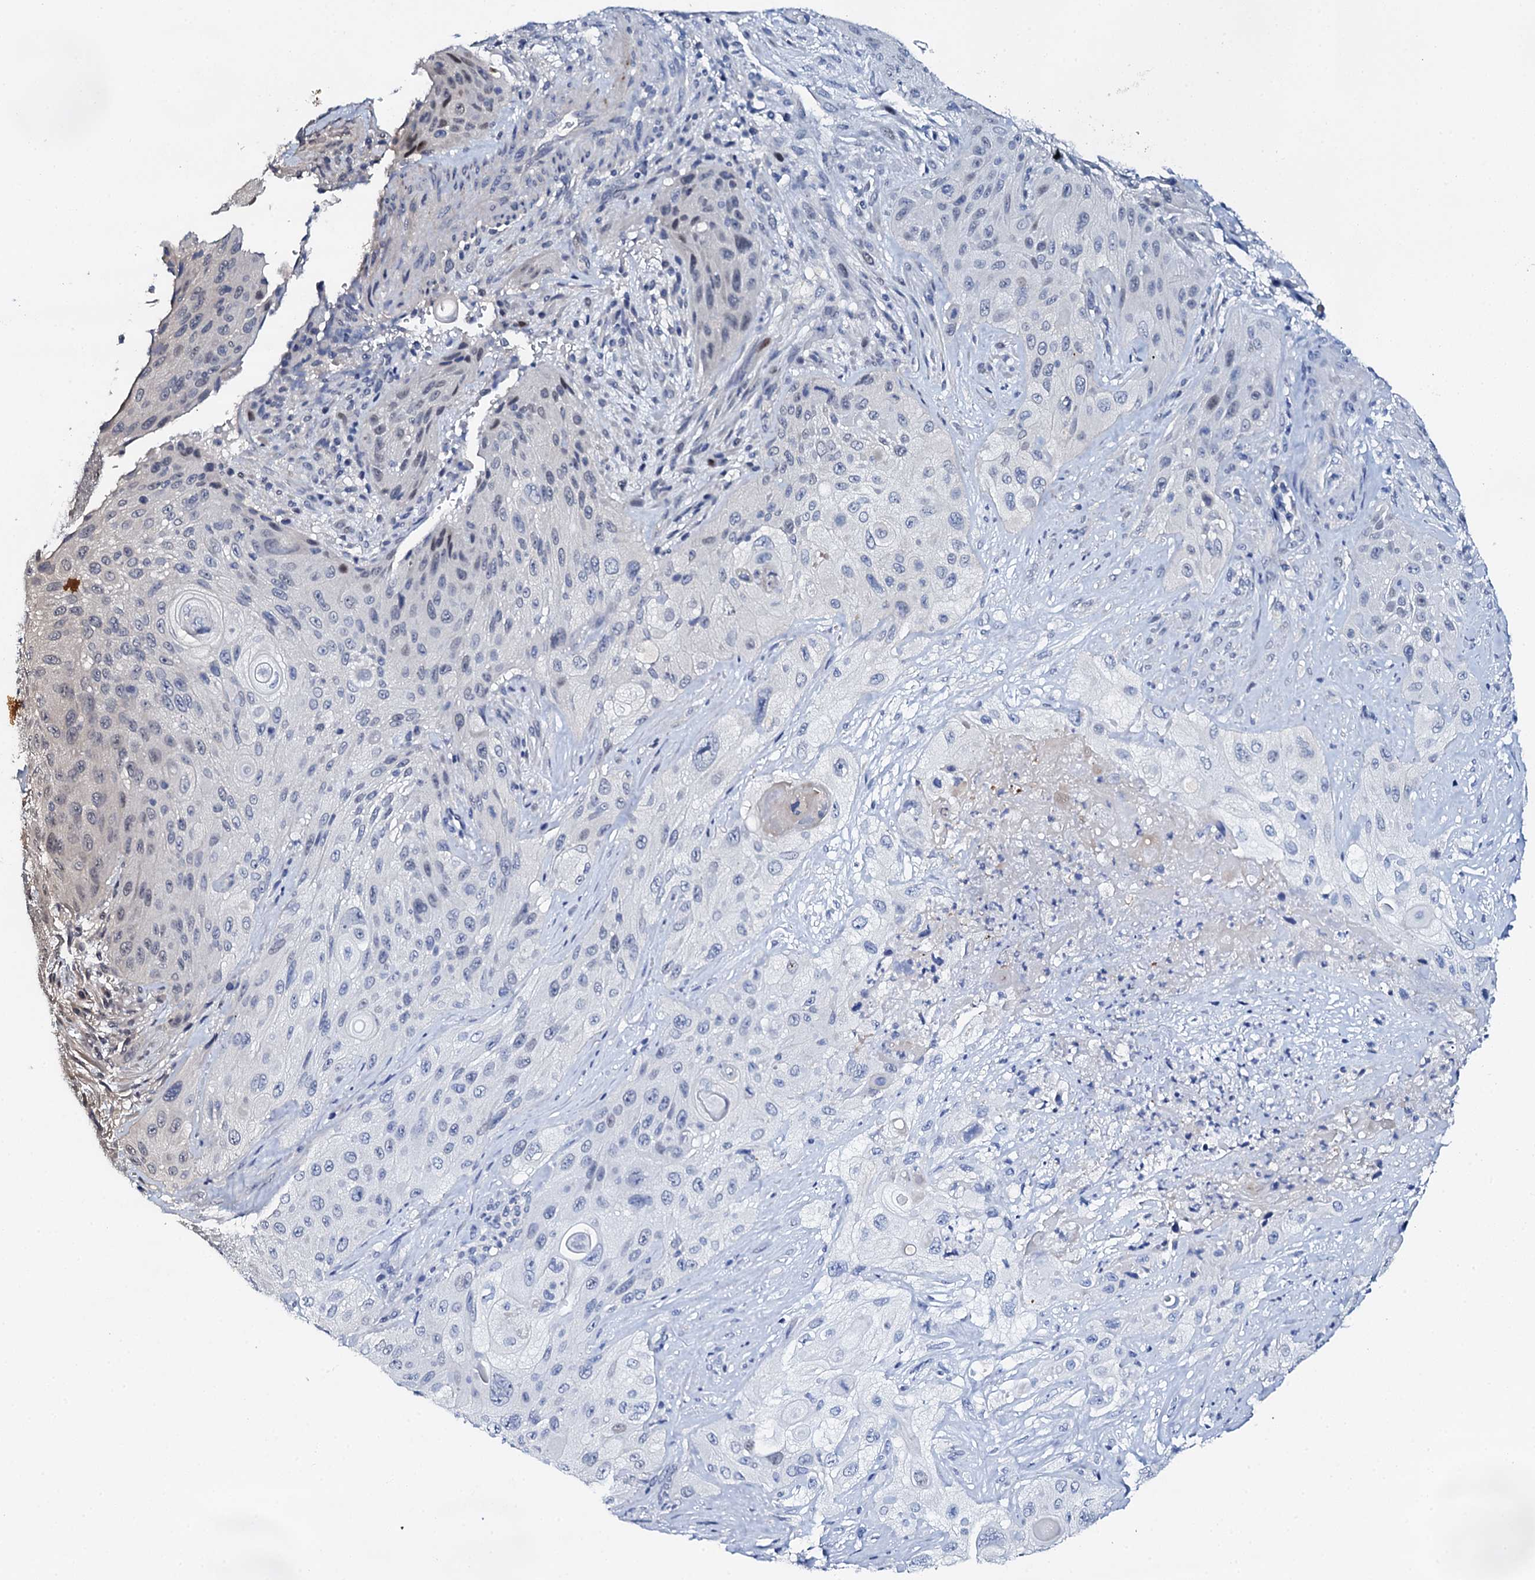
{"staining": {"intensity": "negative", "quantity": "none", "location": "none"}, "tissue": "cervical cancer", "cell_type": "Tumor cells", "image_type": "cancer", "snomed": [{"axis": "morphology", "description": "Squamous cell carcinoma, NOS"}, {"axis": "topography", "description": "Cervix"}], "caption": "Tumor cells show no significant expression in cervical squamous cell carcinoma. (Immunohistochemistry (ihc), brightfield microscopy, high magnification).", "gene": "NUDT13", "patient": {"sex": "female", "age": 42}}